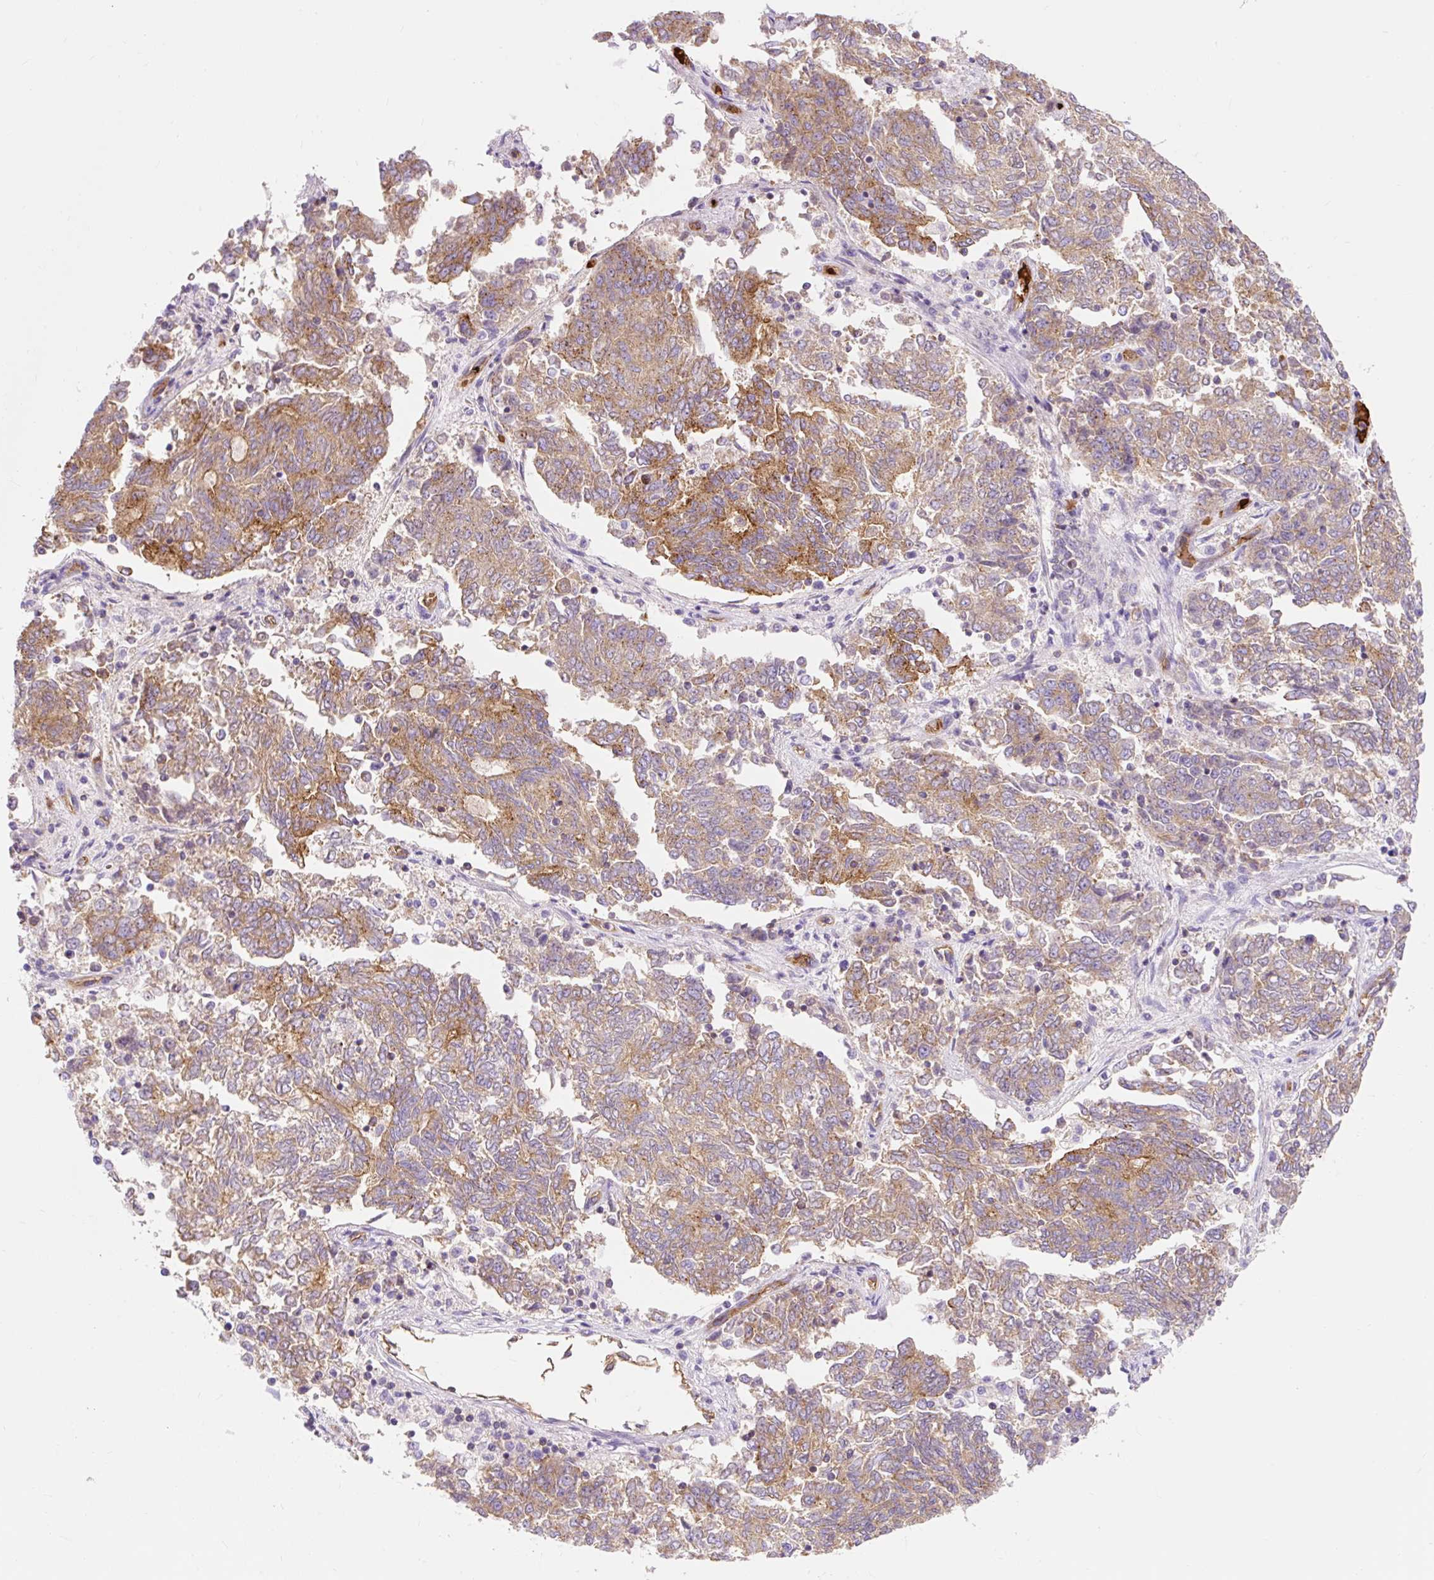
{"staining": {"intensity": "moderate", "quantity": ">75%", "location": "cytoplasmic/membranous"}, "tissue": "endometrial cancer", "cell_type": "Tumor cells", "image_type": "cancer", "snomed": [{"axis": "morphology", "description": "Adenocarcinoma, NOS"}, {"axis": "topography", "description": "Endometrium"}], "caption": "Endometrial adenocarcinoma stained for a protein (brown) reveals moderate cytoplasmic/membranous positive positivity in about >75% of tumor cells.", "gene": "HIP1R", "patient": {"sex": "female", "age": 80}}